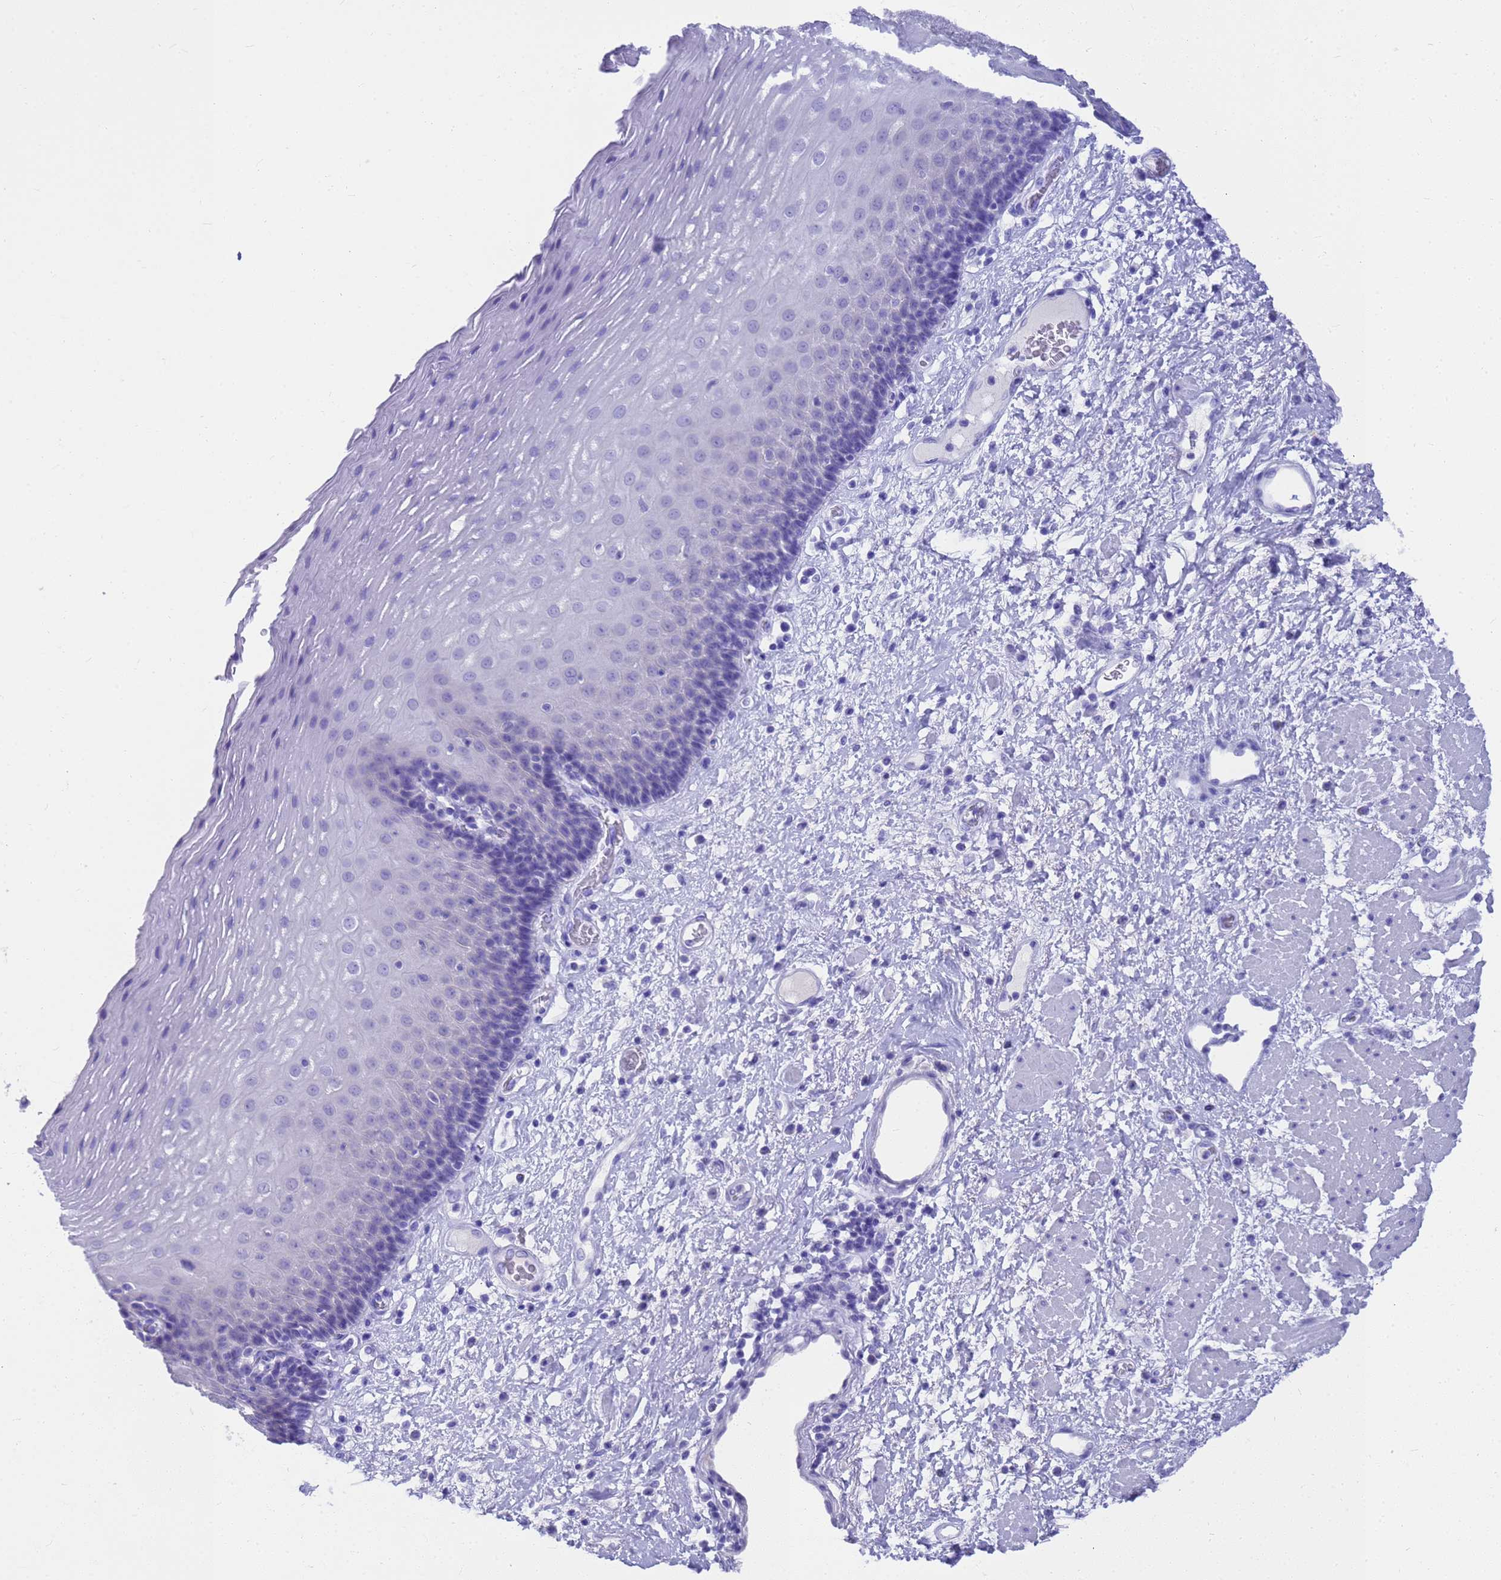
{"staining": {"intensity": "negative", "quantity": "none", "location": "none"}, "tissue": "esophagus", "cell_type": "Squamous epithelial cells", "image_type": "normal", "snomed": [{"axis": "morphology", "description": "Normal tissue, NOS"}, {"axis": "morphology", "description": "Adenocarcinoma, NOS"}, {"axis": "topography", "description": "Esophagus"}], "caption": "High magnification brightfield microscopy of benign esophagus stained with DAB (brown) and counterstained with hematoxylin (blue): squamous epithelial cells show no significant staining. (DAB immunohistochemistry visualized using brightfield microscopy, high magnification).", "gene": "MS4A13", "patient": {"sex": "male", "age": 62}}